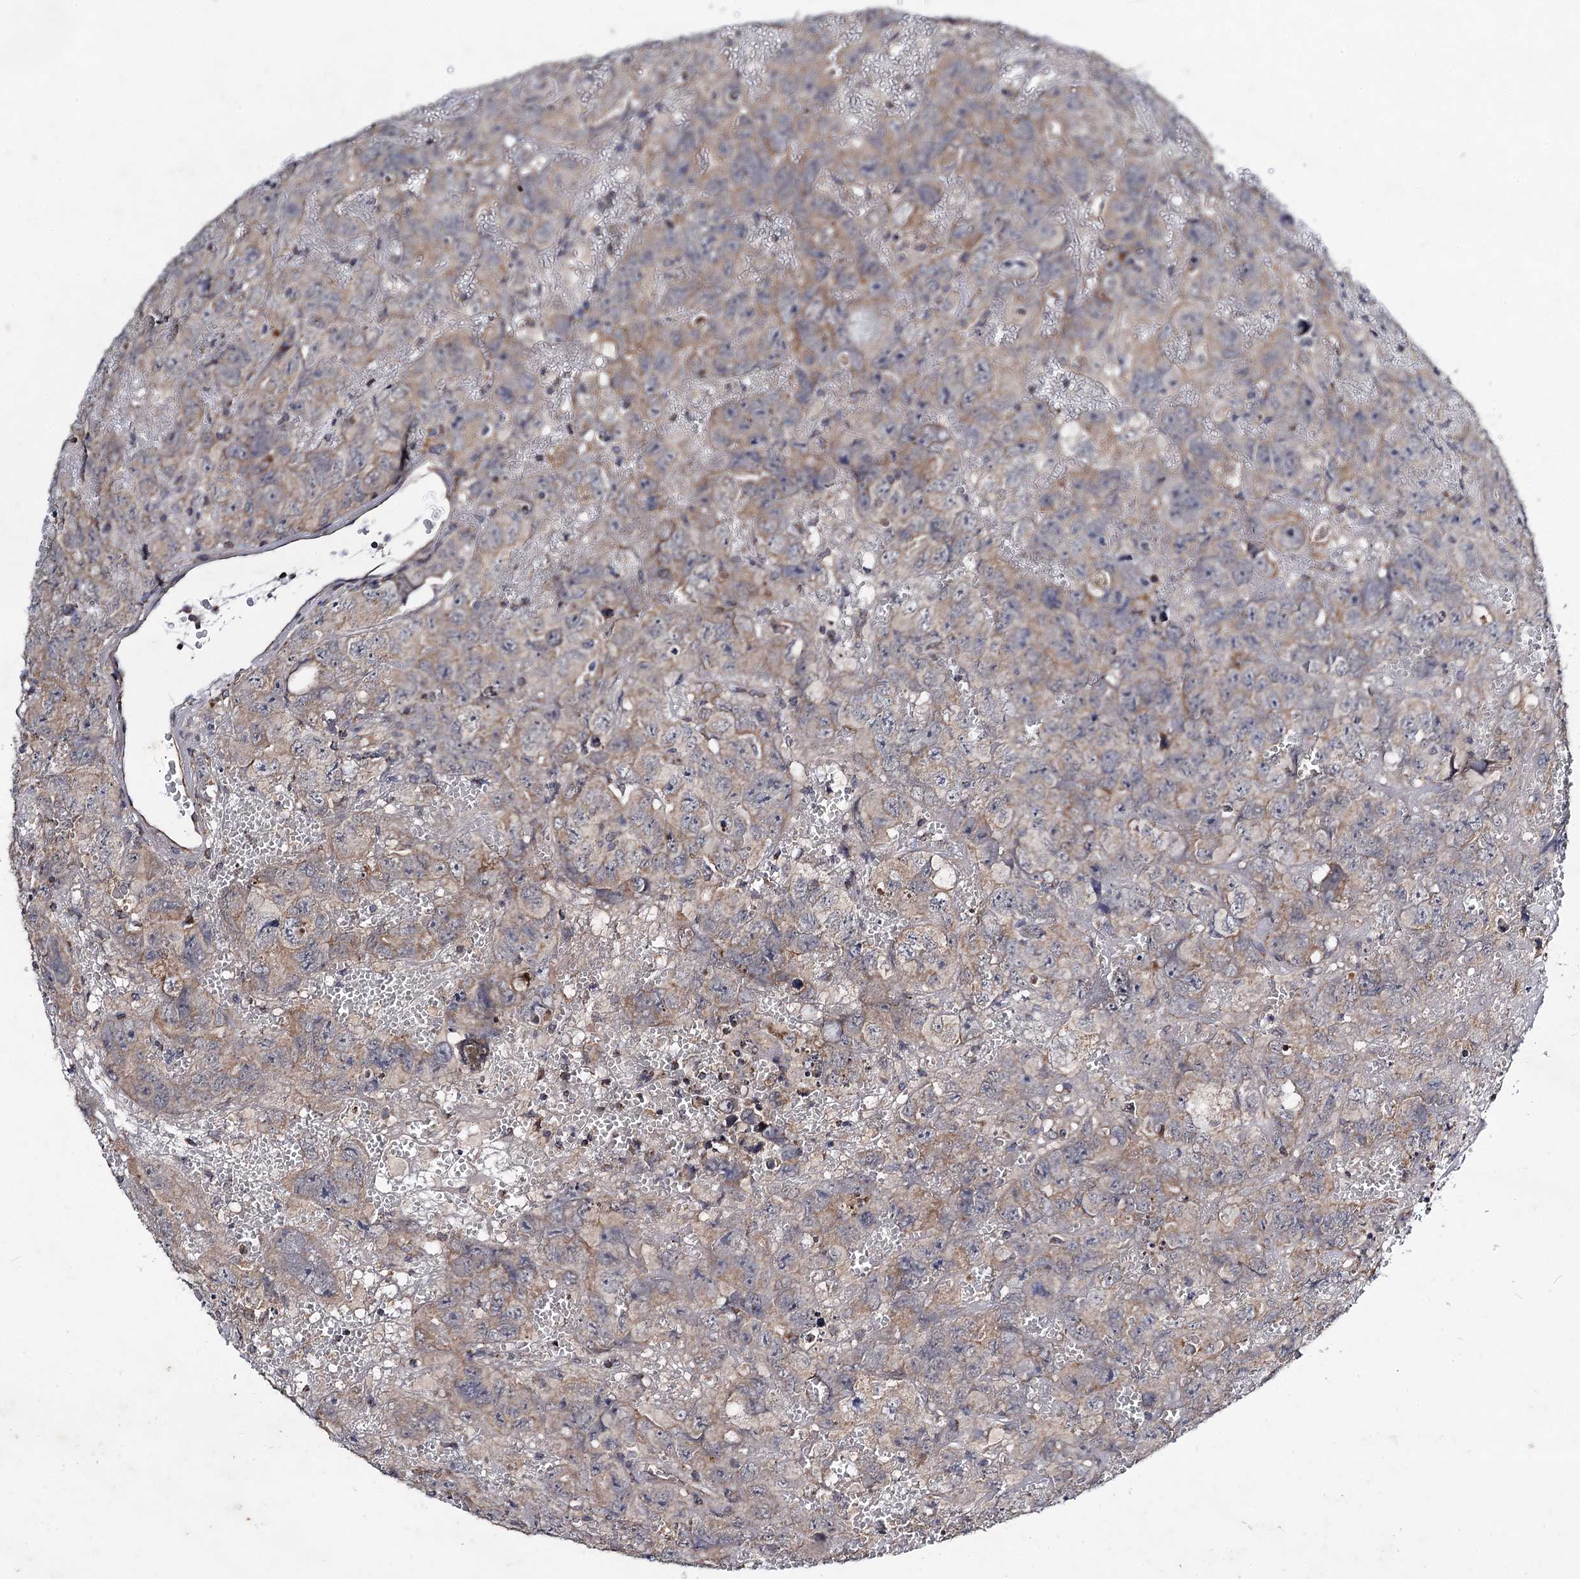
{"staining": {"intensity": "weak", "quantity": "25%-75%", "location": "cytoplasmic/membranous"}, "tissue": "testis cancer", "cell_type": "Tumor cells", "image_type": "cancer", "snomed": [{"axis": "morphology", "description": "Carcinoma, Embryonal, NOS"}, {"axis": "topography", "description": "Testis"}], "caption": "Immunohistochemical staining of human testis cancer (embryonal carcinoma) shows low levels of weak cytoplasmic/membranous positivity in about 25%-75% of tumor cells. (DAB (3,3'-diaminobenzidine) IHC, brown staining for protein, blue staining for nuclei).", "gene": "VPS37D", "patient": {"sex": "male", "age": 45}}